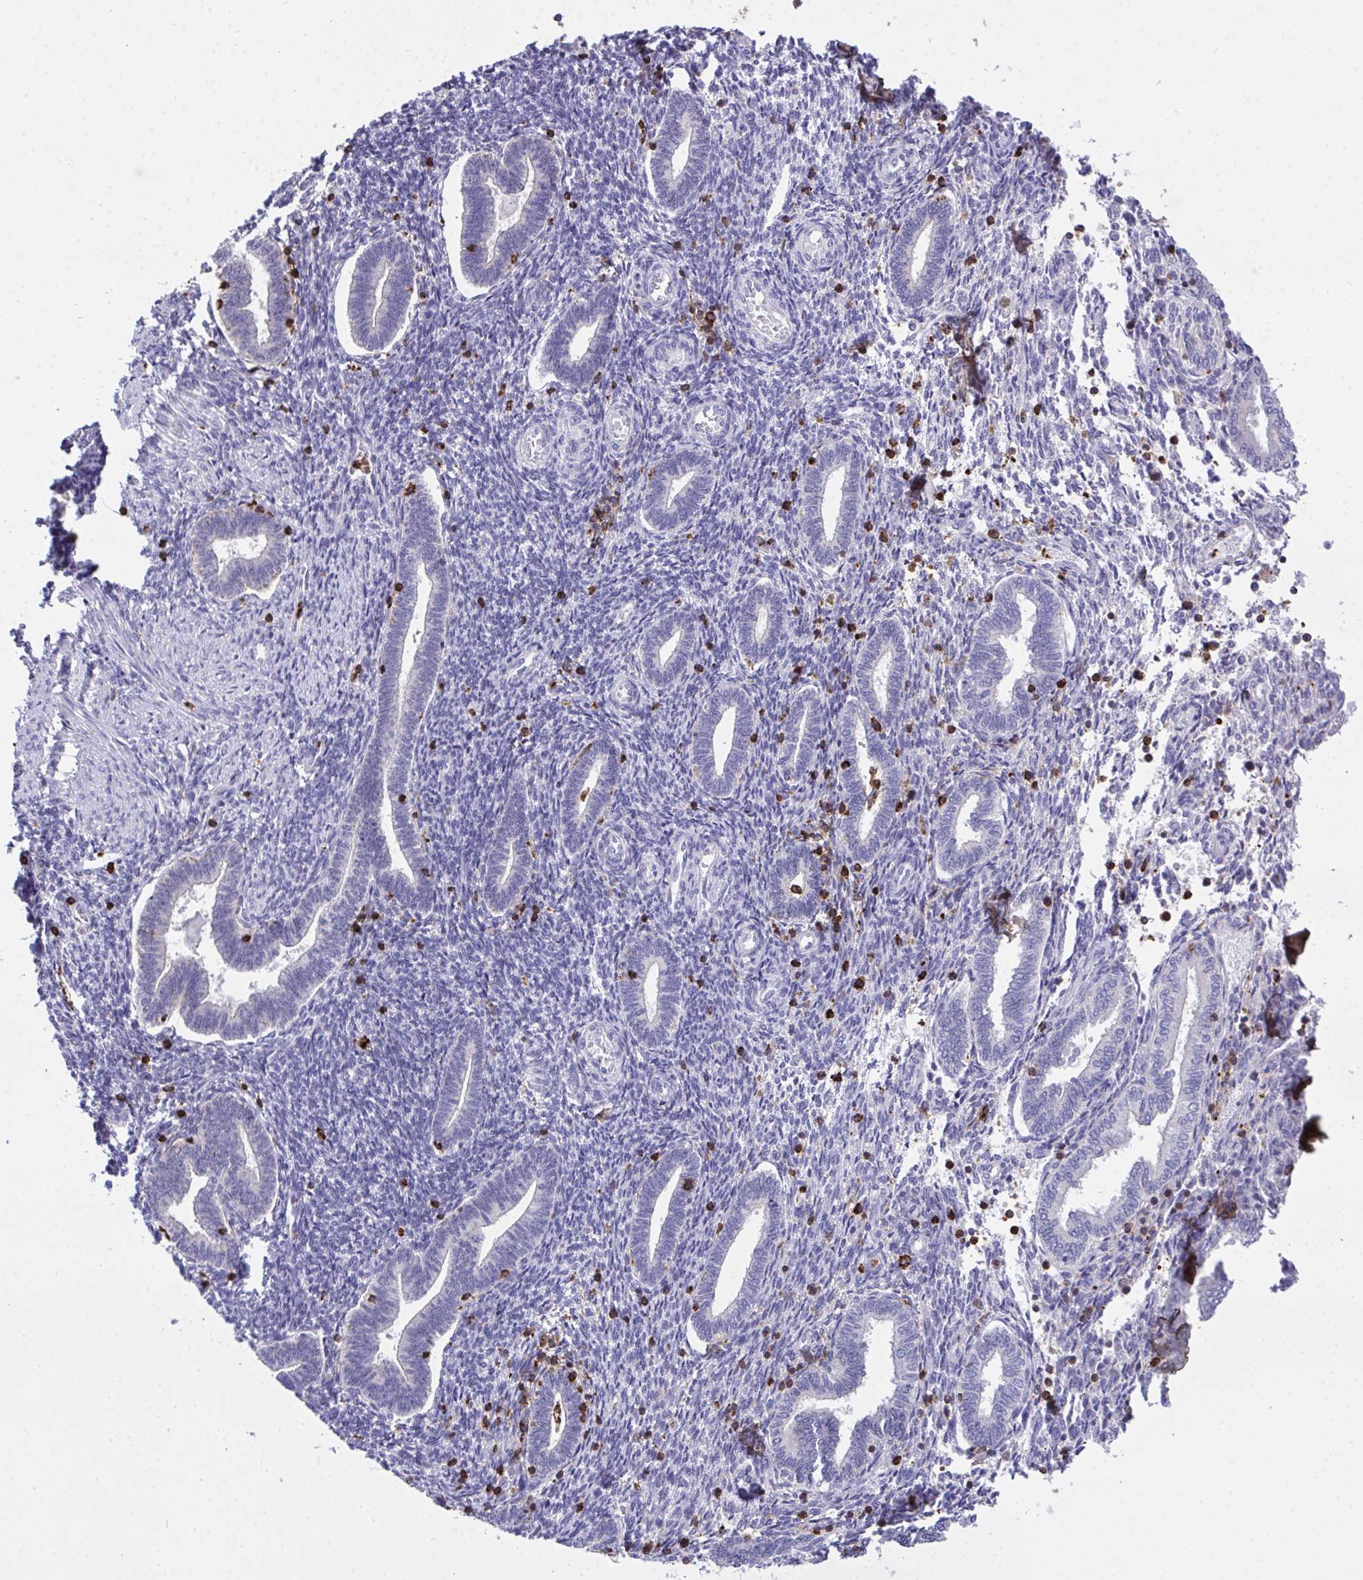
{"staining": {"intensity": "negative", "quantity": "none", "location": "none"}, "tissue": "endometrium", "cell_type": "Cells in endometrial stroma", "image_type": "normal", "snomed": [{"axis": "morphology", "description": "Normal tissue, NOS"}, {"axis": "topography", "description": "Endometrium"}], "caption": "Immunohistochemistry (IHC) of unremarkable endometrium displays no staining in cells in endometrial stroma. The staining is performed using DAB brown chromogen with nuclei counter-stained in using hematoxylin.", "gene": "AP5M1", "patient": {"sex": "female", "age": 42}}